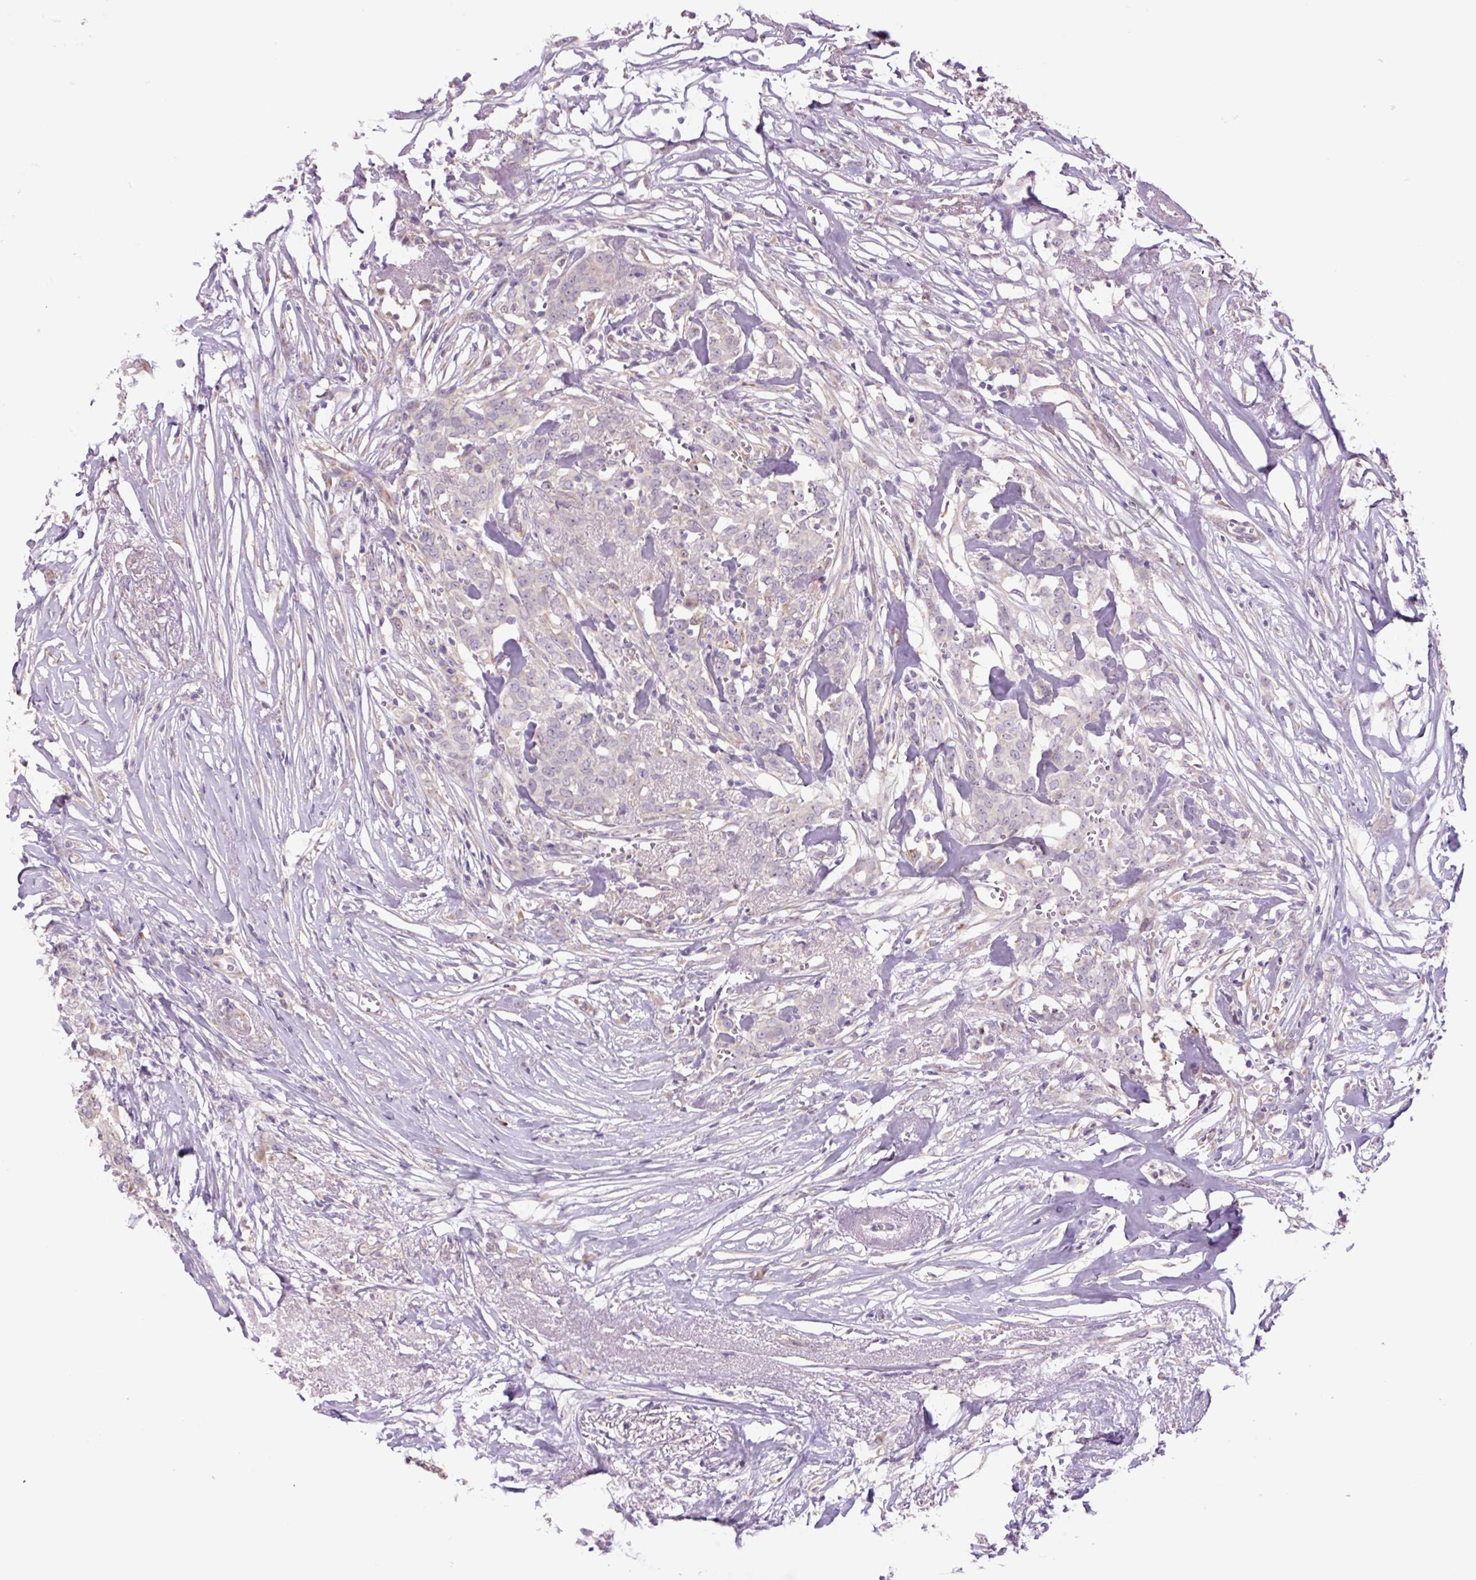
{"staining": {"intensity": "negative", "quantity": "none", "location": "none"}, "tissue": "breast cancer", "cell_type": "Tumor cells", "image_type": "cancer", "snomed": [{"axis": "morphology", "description": "Lobular carcinoma"}, {"axis": "topography", "description": "Breast"}], "caption": "DAB (3,3'-diaminobenzidine) immunohistochemical staining of breast cancer exhibits no significant staining in tumor cells. (DAB immunohistochemistry (IHC) visualized using brightfield microscopy, high magnification).", "gene": "PLA2G4A", "patient": {"sex": "female", "age": 91}}